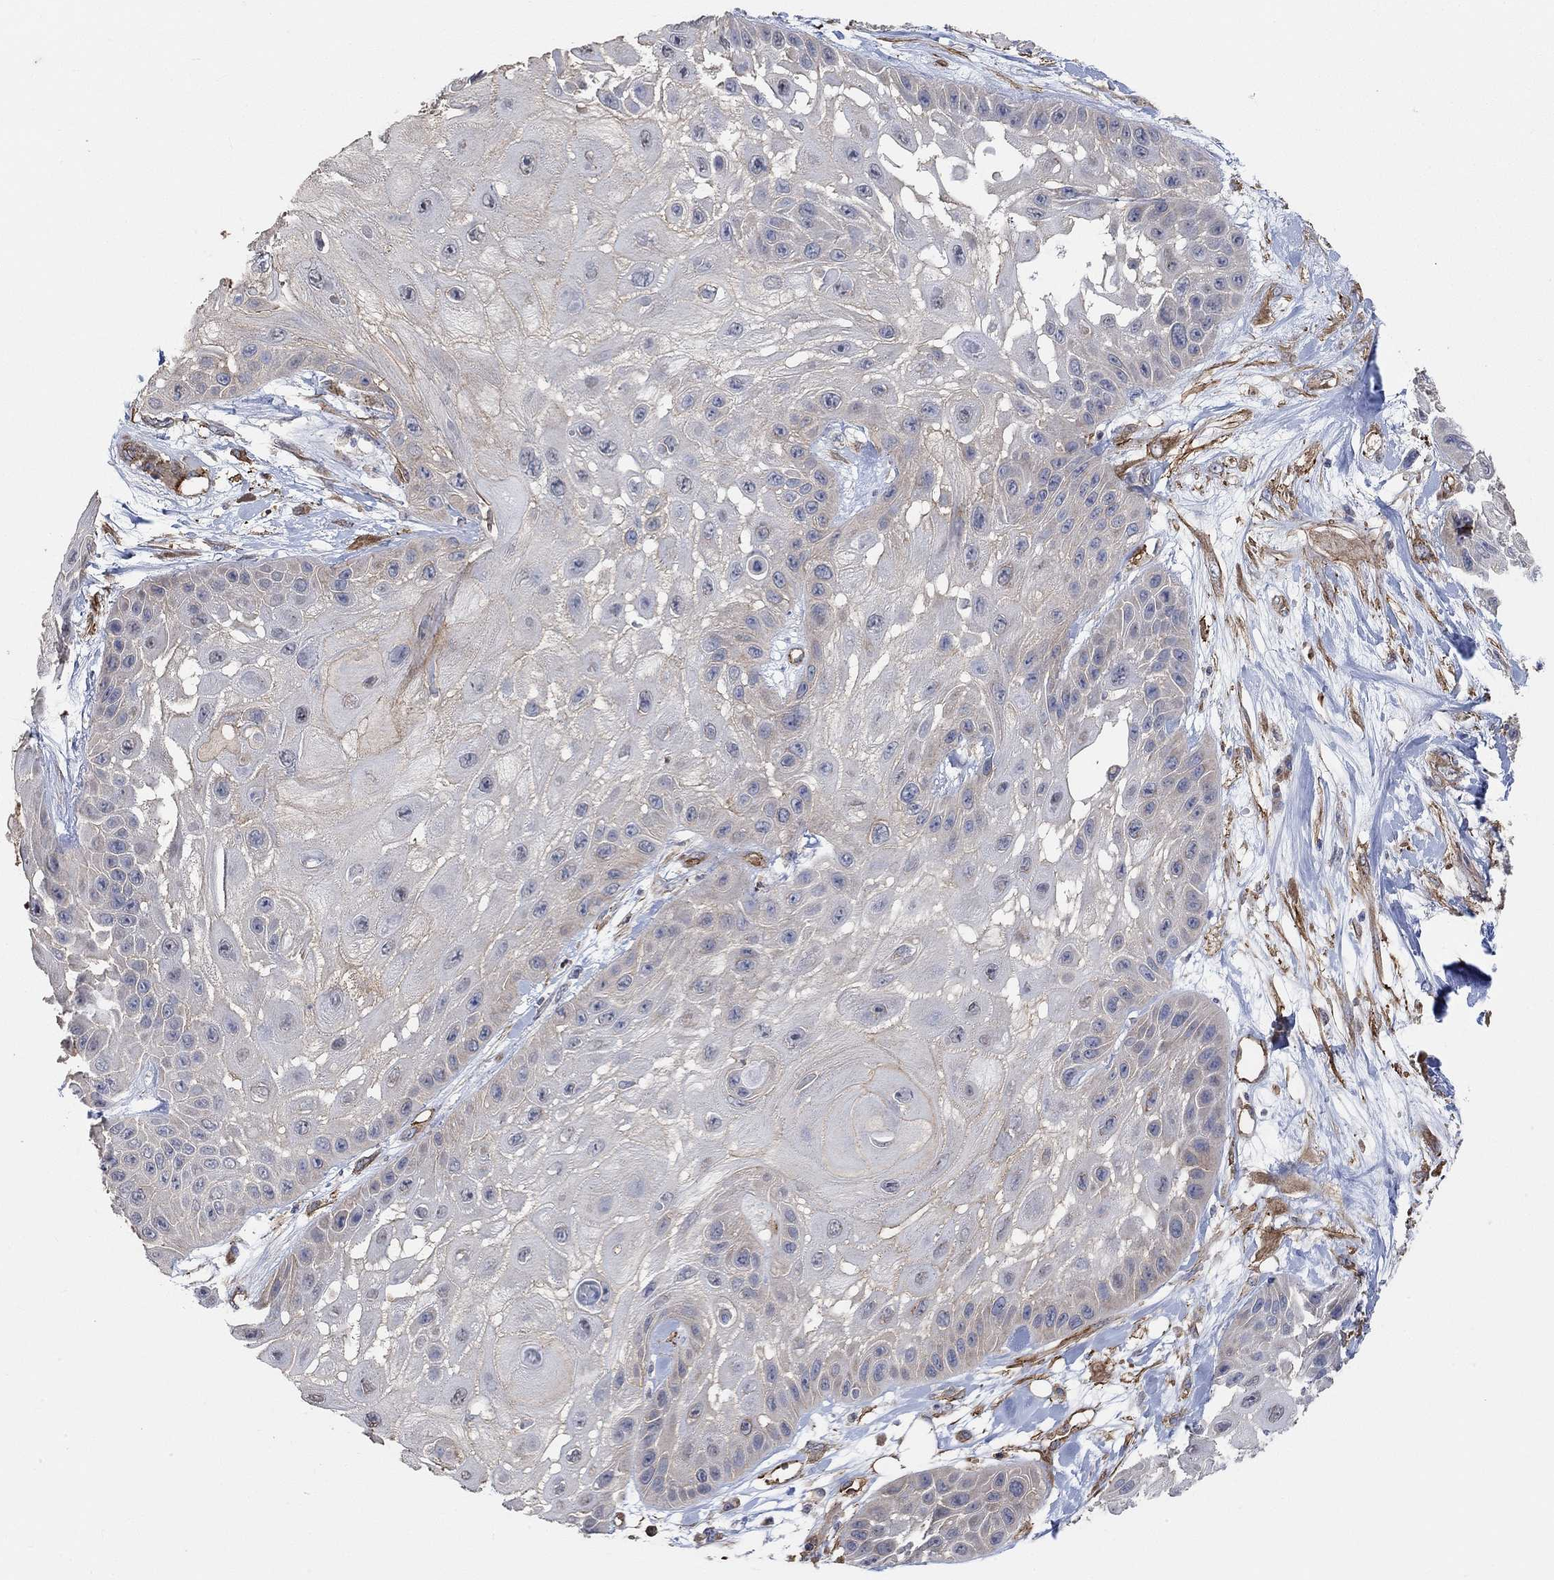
{"staining": {"intensity": "weak", "quantity": "25%-75%", "location": "cytoplasmic/membranous"}, "tissue": "skin cancer", "cell_type": "Tumor cells", "image_type": "cancer", "snomed": [{"axis": "morphology", "description": "Normal tissue, NOS"}, {"axis": "morphology", "description": "Squamous cell carcinoma, NOS"}, {"axis": "topography", "description": "Skin"}], "caption": "IHC (DAB (3,3'-diaminobenzidine)) staining of human skin squamous cell carcinoma shows weak cytoplasmic/membranous protein expression in about 25%-75% of tumor cells.", "gene": "SYT16", "patient": {"sex": "male", "age": 79}}